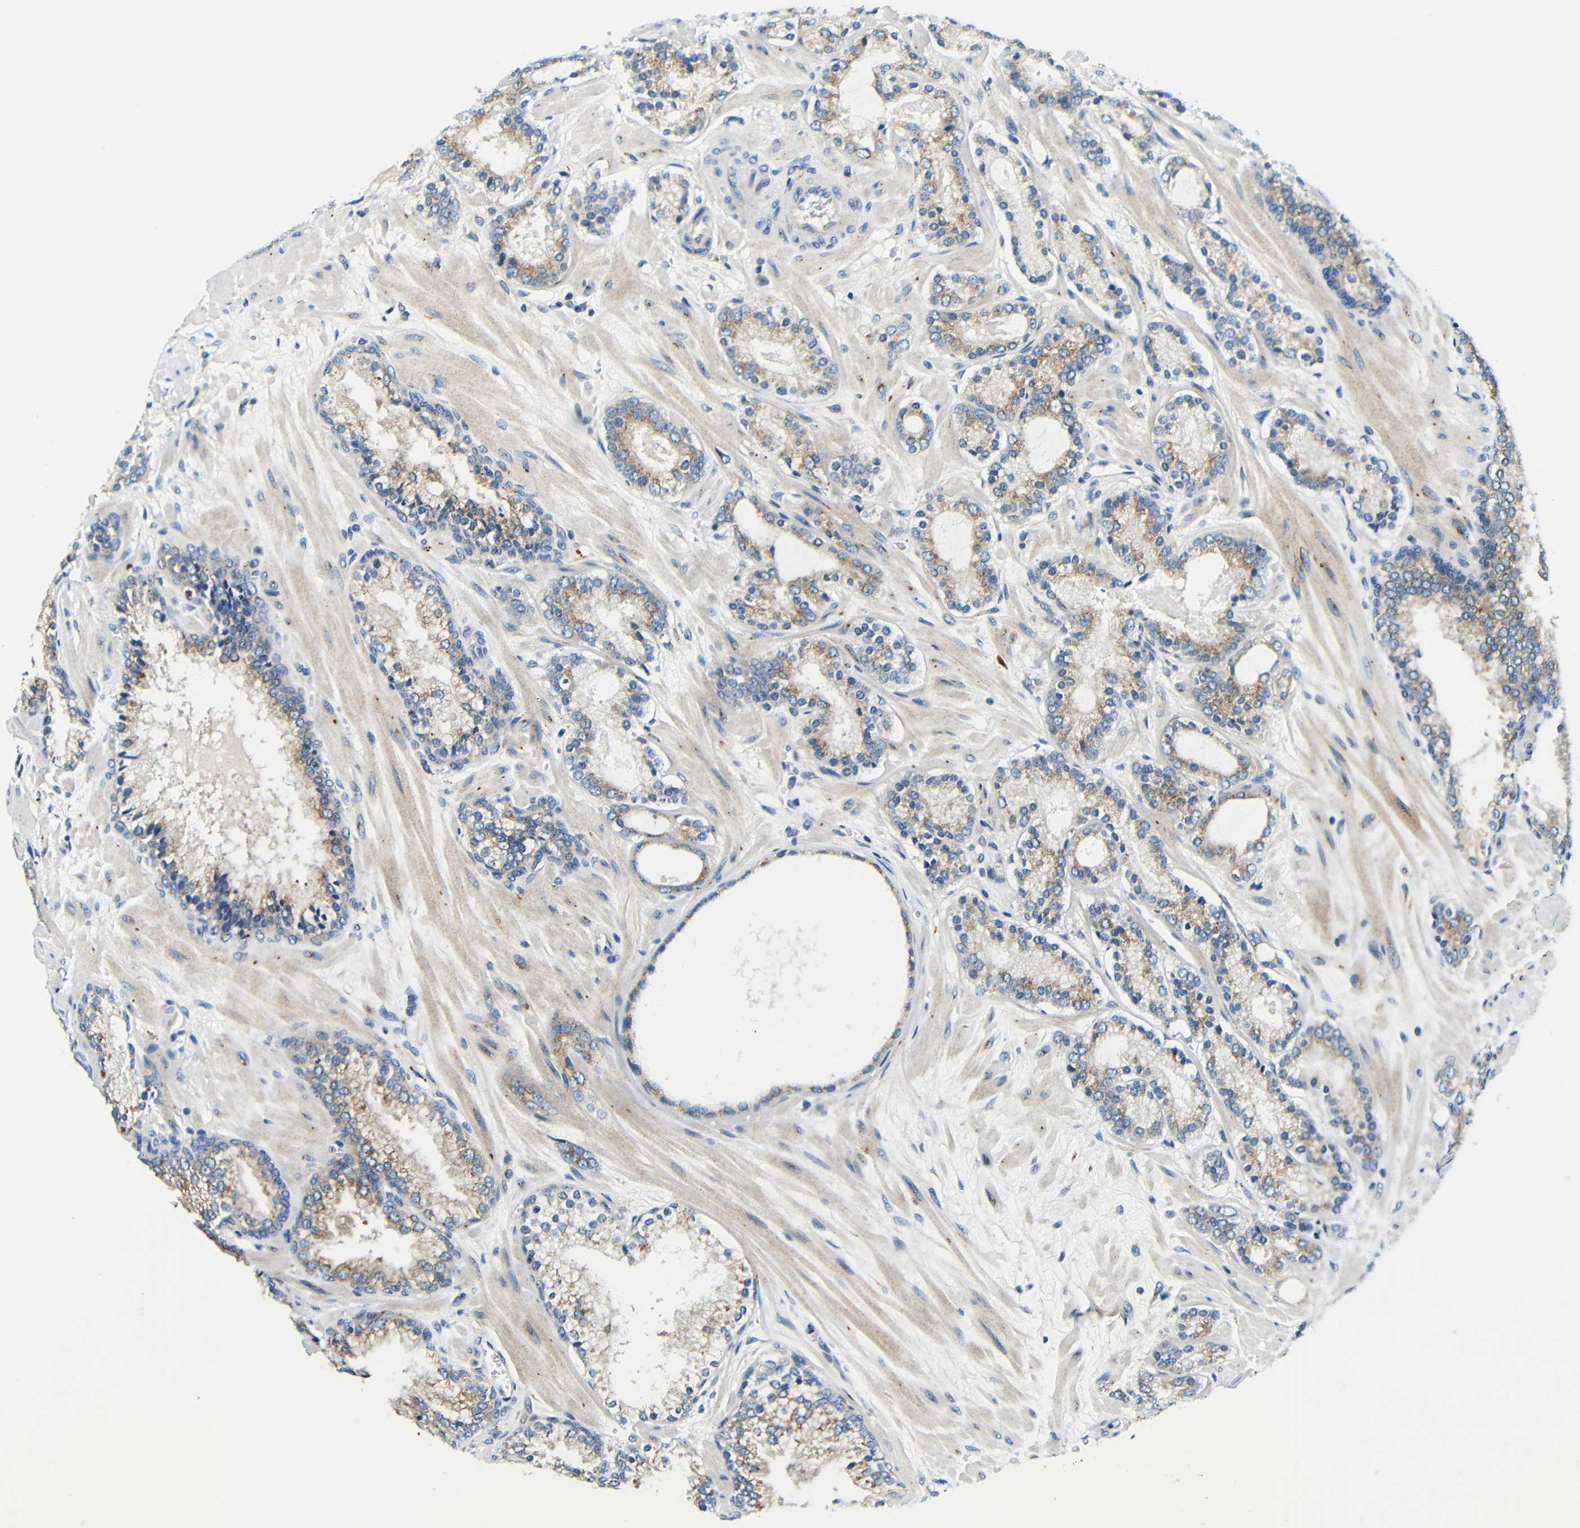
{"staining": {"intensity": "moderate", "quantity": "25%-75%", "location": "cytoplasmic/membranous"}, "tissue": "prostate cancer", "cell_type": "Tumor cells", "image_type": "cancer", "snomed": [{"axis": "morphology", "description": "Adenocarcinoma, Low grade"}, {"axis": "topography", "description": "Prostate"}], "caption": "The micrograph reveals immunohistochemical staining of low-grade adenocarcinoma (prostate). There is moderate cytoplasmic/membranous positivity is seen in approximately 25%-75% of tumor cells.", "gene": "USO1", "patient": {"sex": "male", "age": 63}}